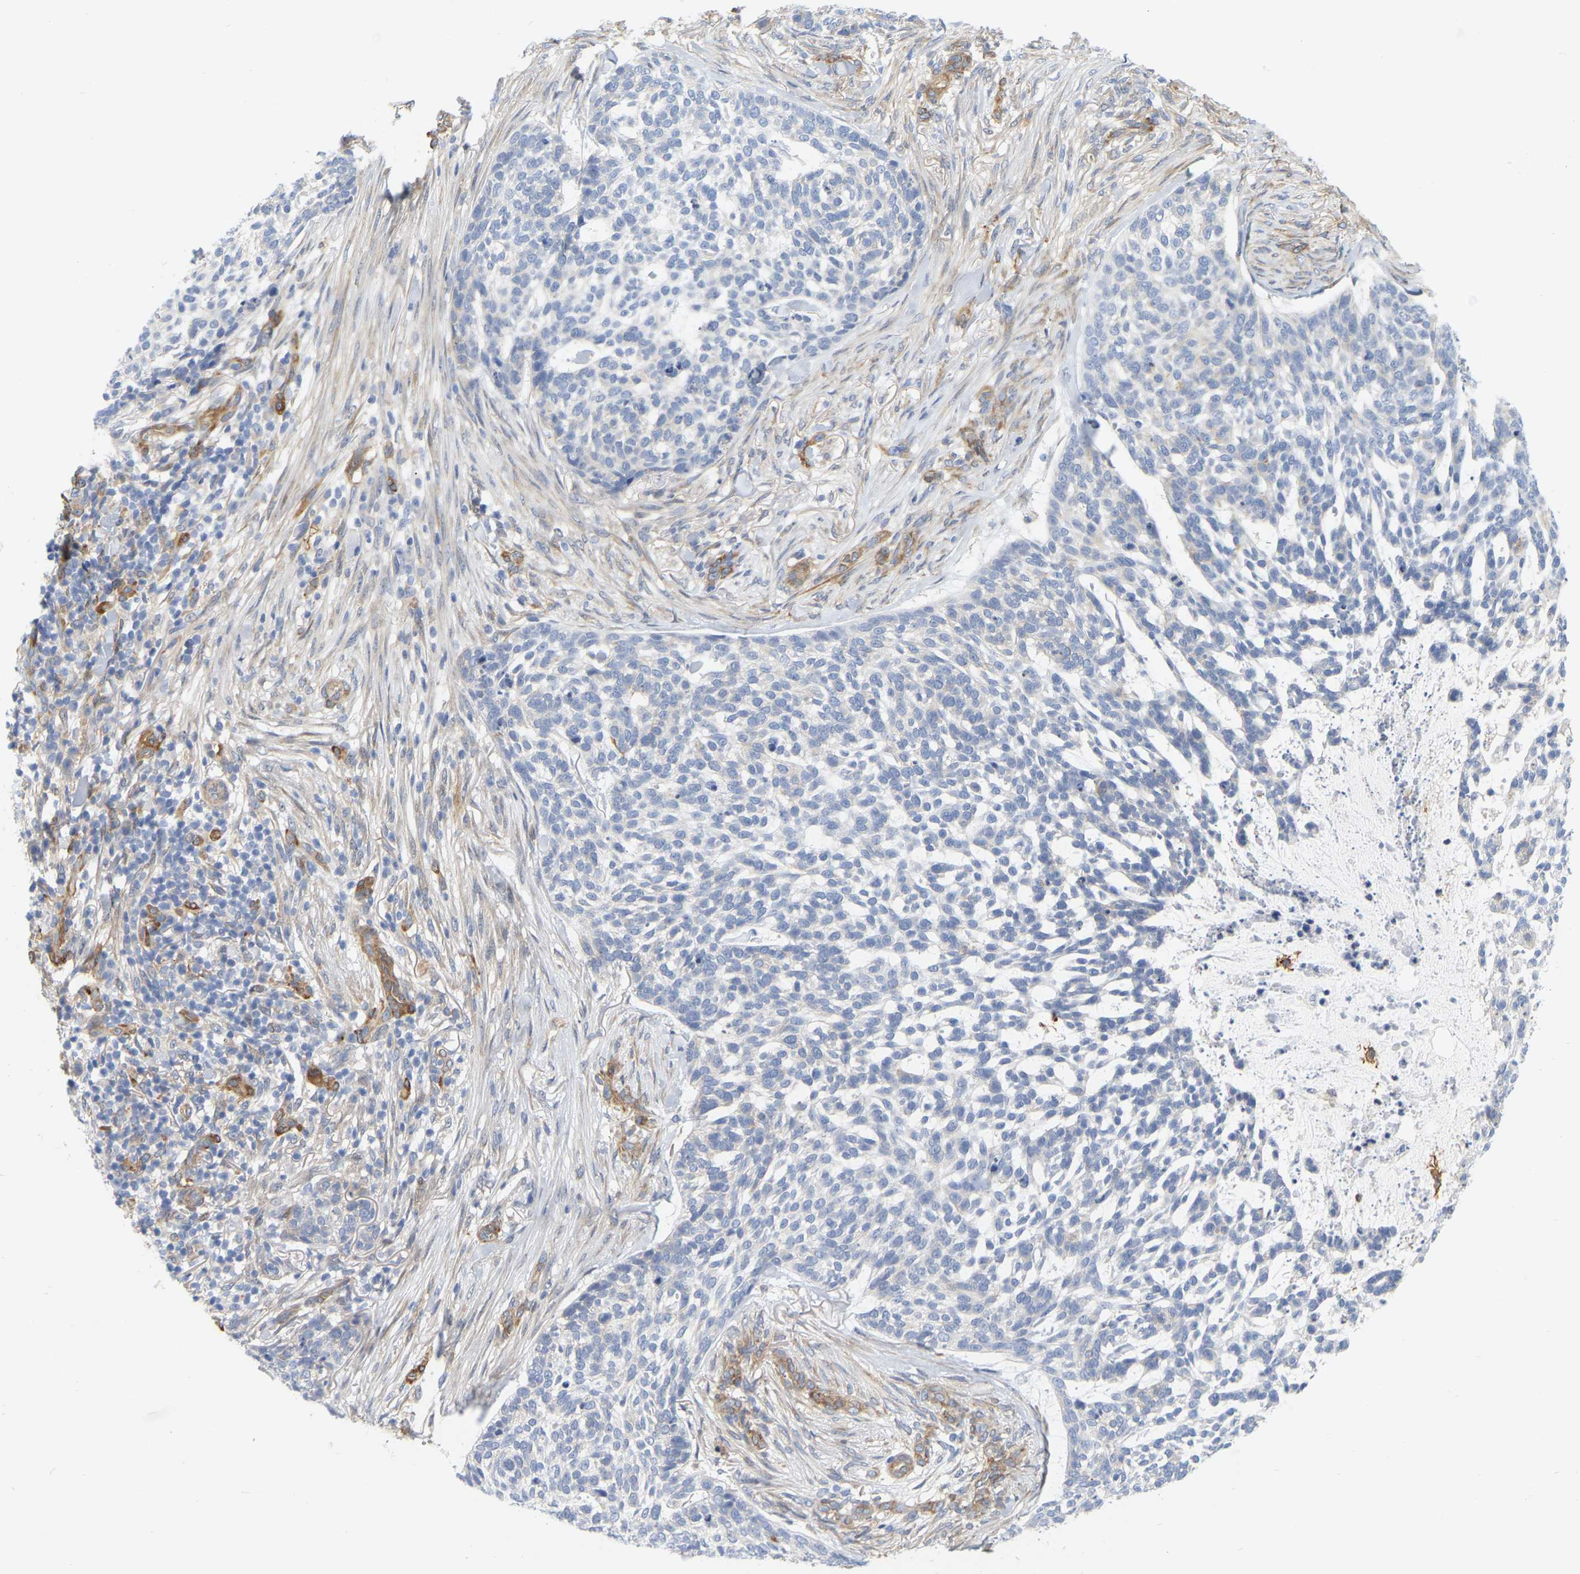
{"staining": {"intensity": "negative", "quantity": "none", "location": "none"}, "tissue": "skin cancer", "cell_type": "Tumor cells", "image_type": "cancer", "snomed": [{"axis": "morphology", "description": "Basal cell carcinoma"}, {"axis": "topography", "description": "Skin"}], "caption": "There is no significant positivity in tumor cells of skin cancer.", "gene": "RAPH1", "patient": {"sex": "female", "age": 64}}